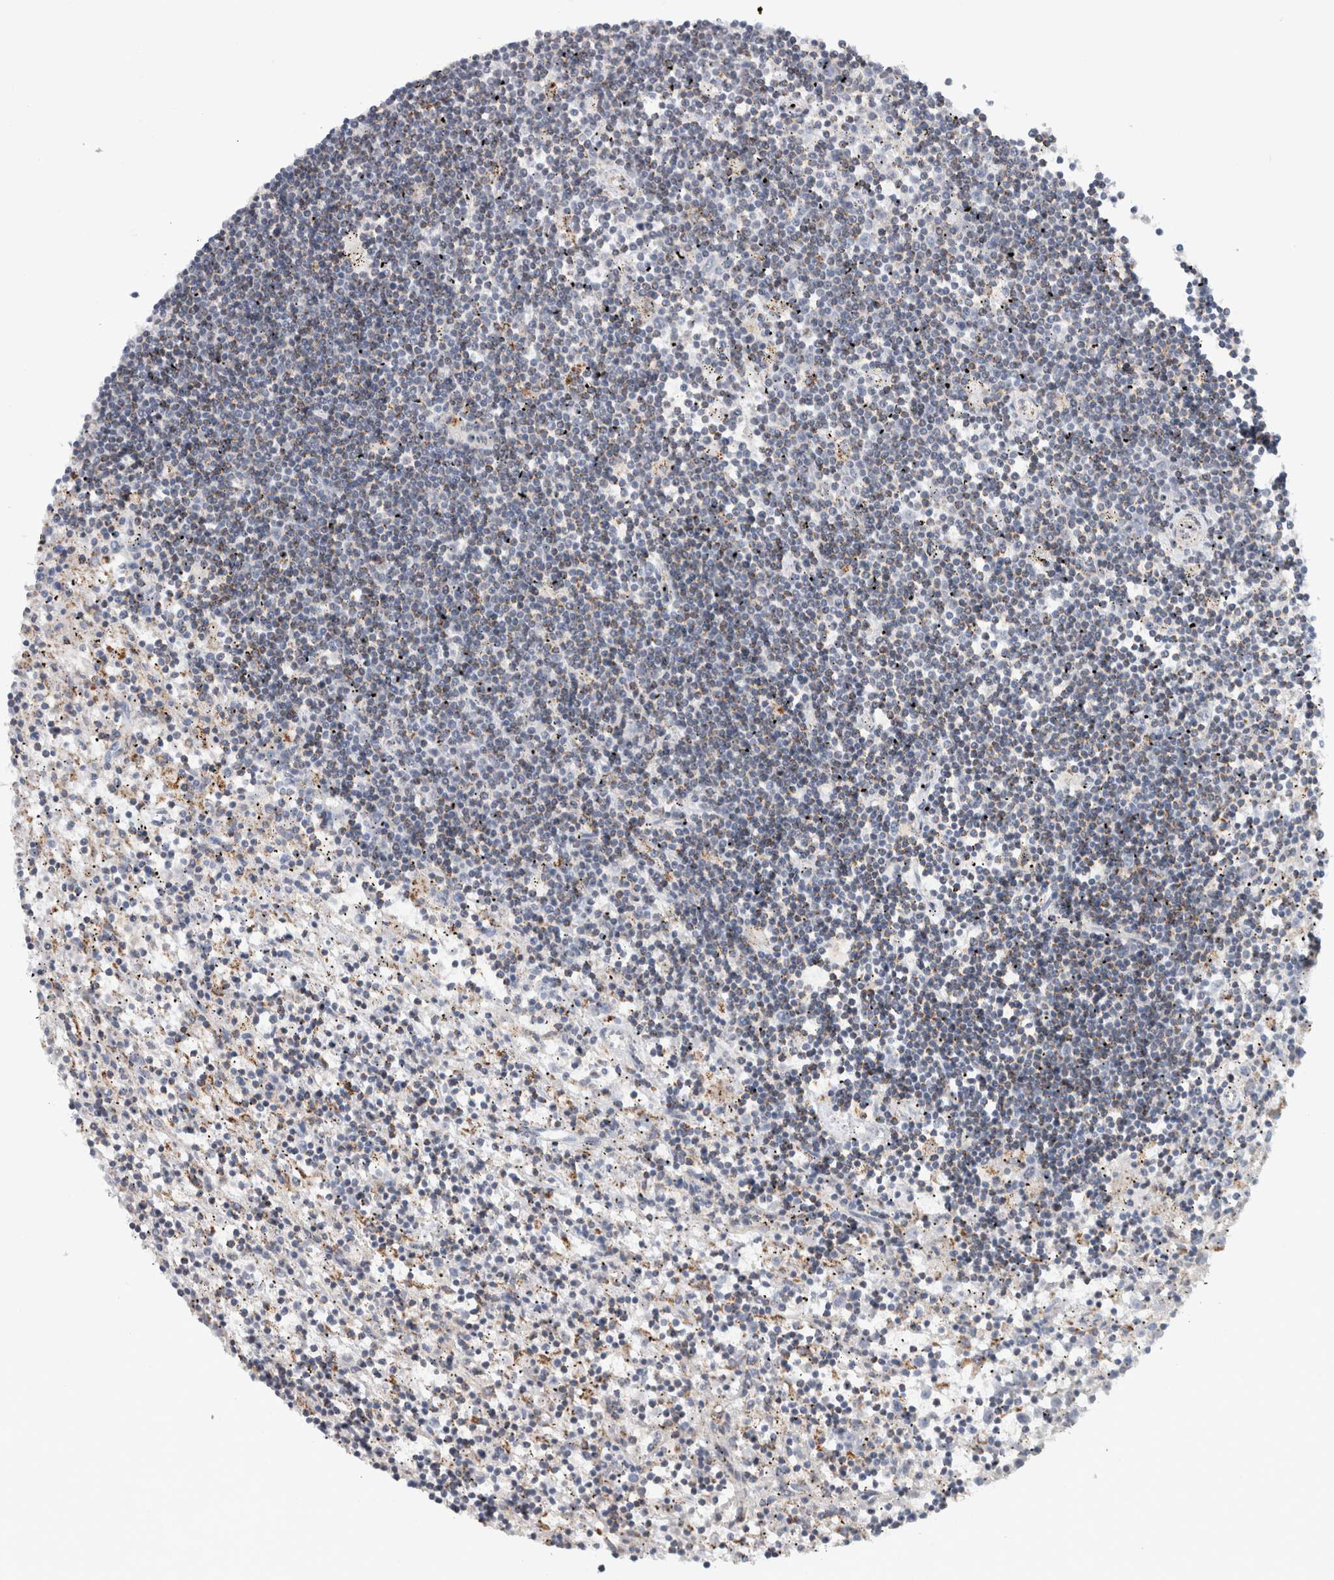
{"staining": {"intensity": "negative", "quantity": "none", "location": "none"}, "tissue": "lymphoma", "cell_type": "Tumor cells", "image_type": "cancer", "snomed": [{"axis": "morphology", "description": "Malignant lymphoma, non-Hodgkin's type, Low grade"}, {"axis": "topography", "description": "Spleen"}], "caption": "Immunohistochemistry of human low-grade malignant lymphoma, non-Hodgkin's type demonstrates no expression in tumor cells. (DAB immunohistochemistry (IHC), high magnification).", "gene": "RAB18", "patient": {"sex": "male", "age": 76}}